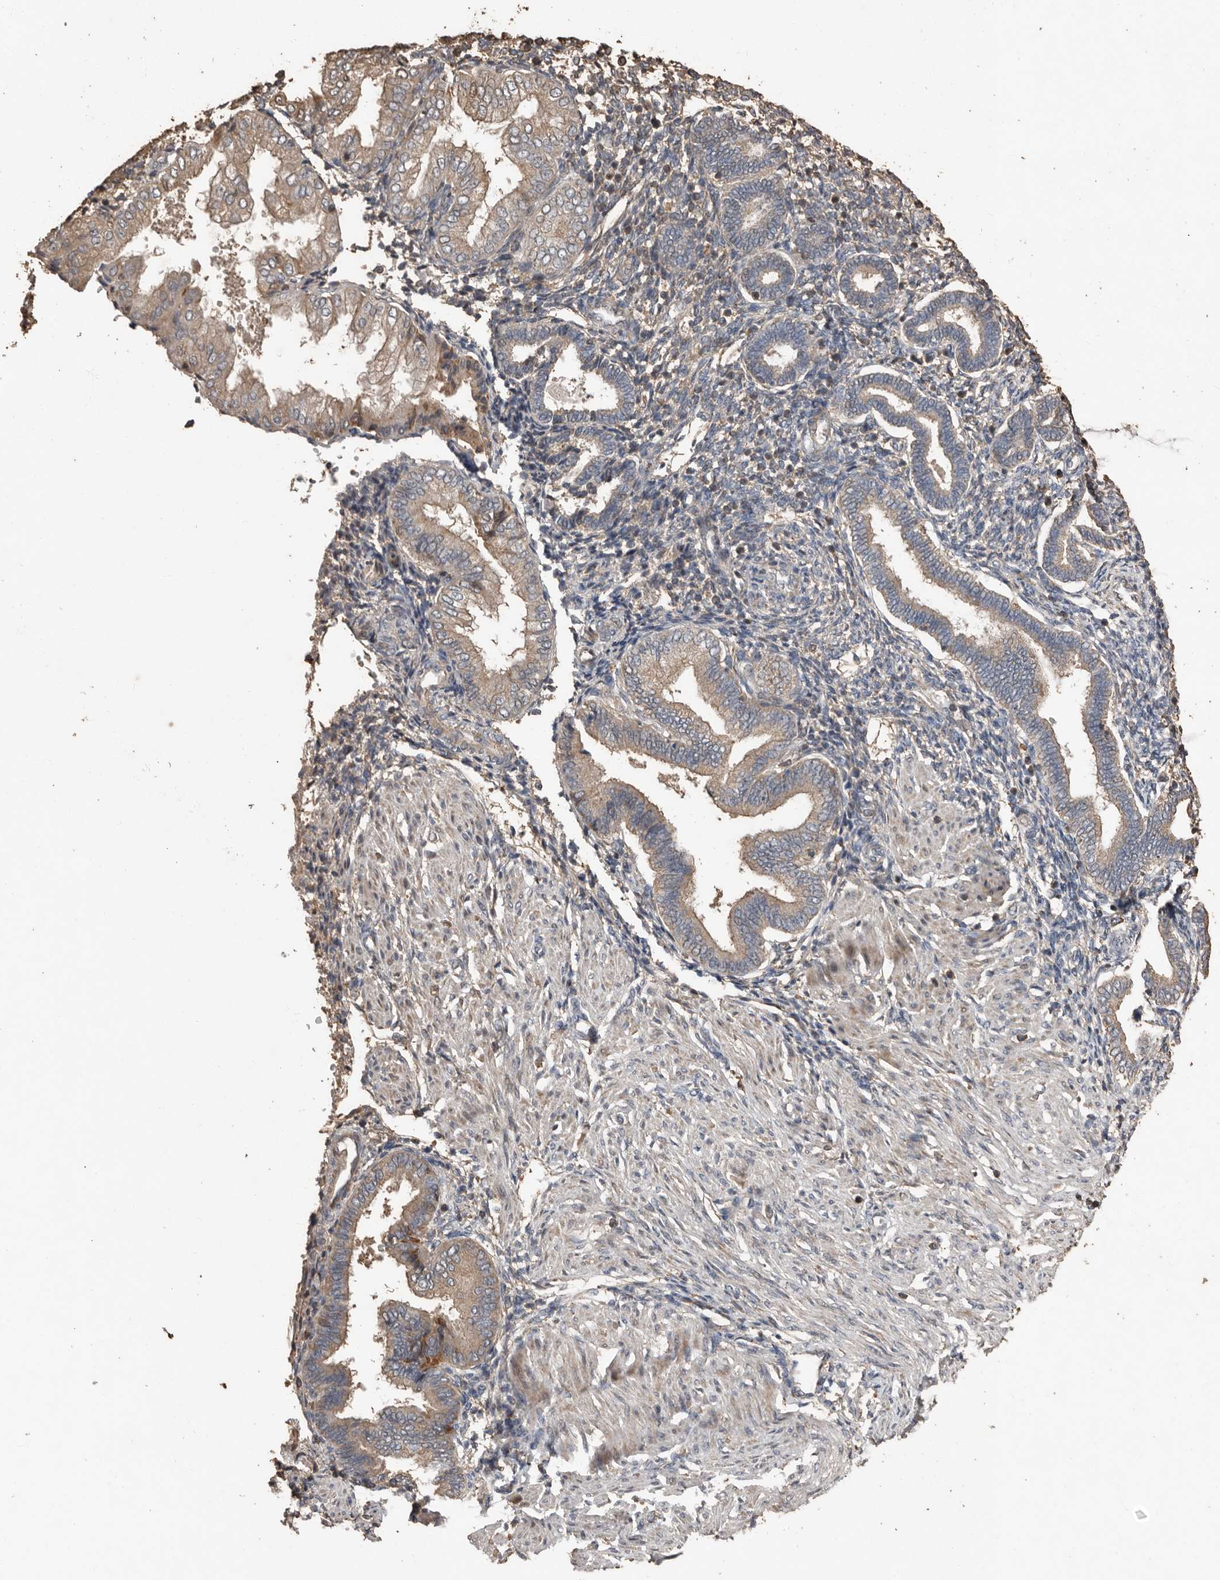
{"staining": {"intensity": "weak", "quantity": "<25%", "location": "cytoplasmic/membranous"}, "tissue": "endometrium", "cell_type": "Cells in endometrial stroma", "image_type": "normal", "snomed": [{"axis": "morphology", "description": "Normal tissue, NOS"}, {"axis": "topography", "description": "Endometrium"}], "caption": "This is a histopathology image of immunohistochemistry (IHC) staining of benign endometrium, which shows no positivity in cells in endometrial stroma.", "gene": "RANBP17", "patient": {"sex": "female", "age": 53}}